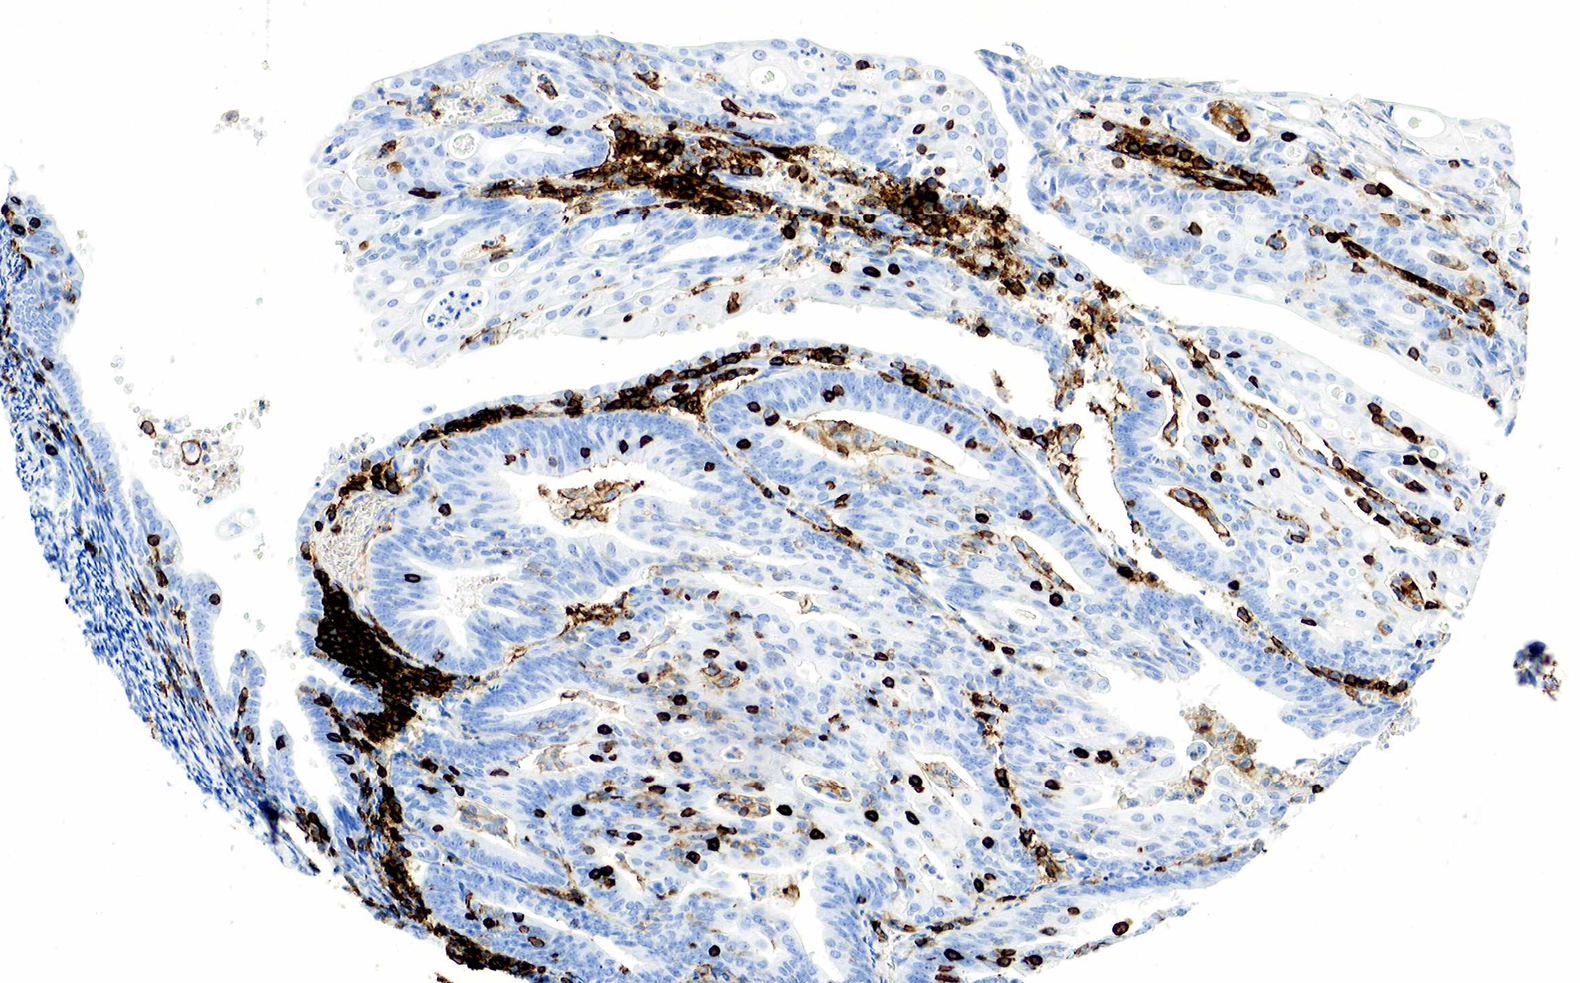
{"staining": {"intensity": "negative", "quantity": "none", "location": "none"}, "tissue": "endometrial cancer", "cell_type": "Tumor cells", "image_type": "cancer", "snomed": [{"axis": "morphology", "description": "Adenocarcinoma, NOS"}, {"axis": "topography", "description": "Endometrium"}], "caption": "This photomicrograph is of endometrial cancer stained with IHC to label a protein in brown with the nuclei are counter-stained blue. There is no positivity in tumor cells. (Brightfield microscopy of DAB immunohistochemistry (IHC) at high magnification).", "gene": "PTPRC", "patient": {"sex": "female", "age": 56}}